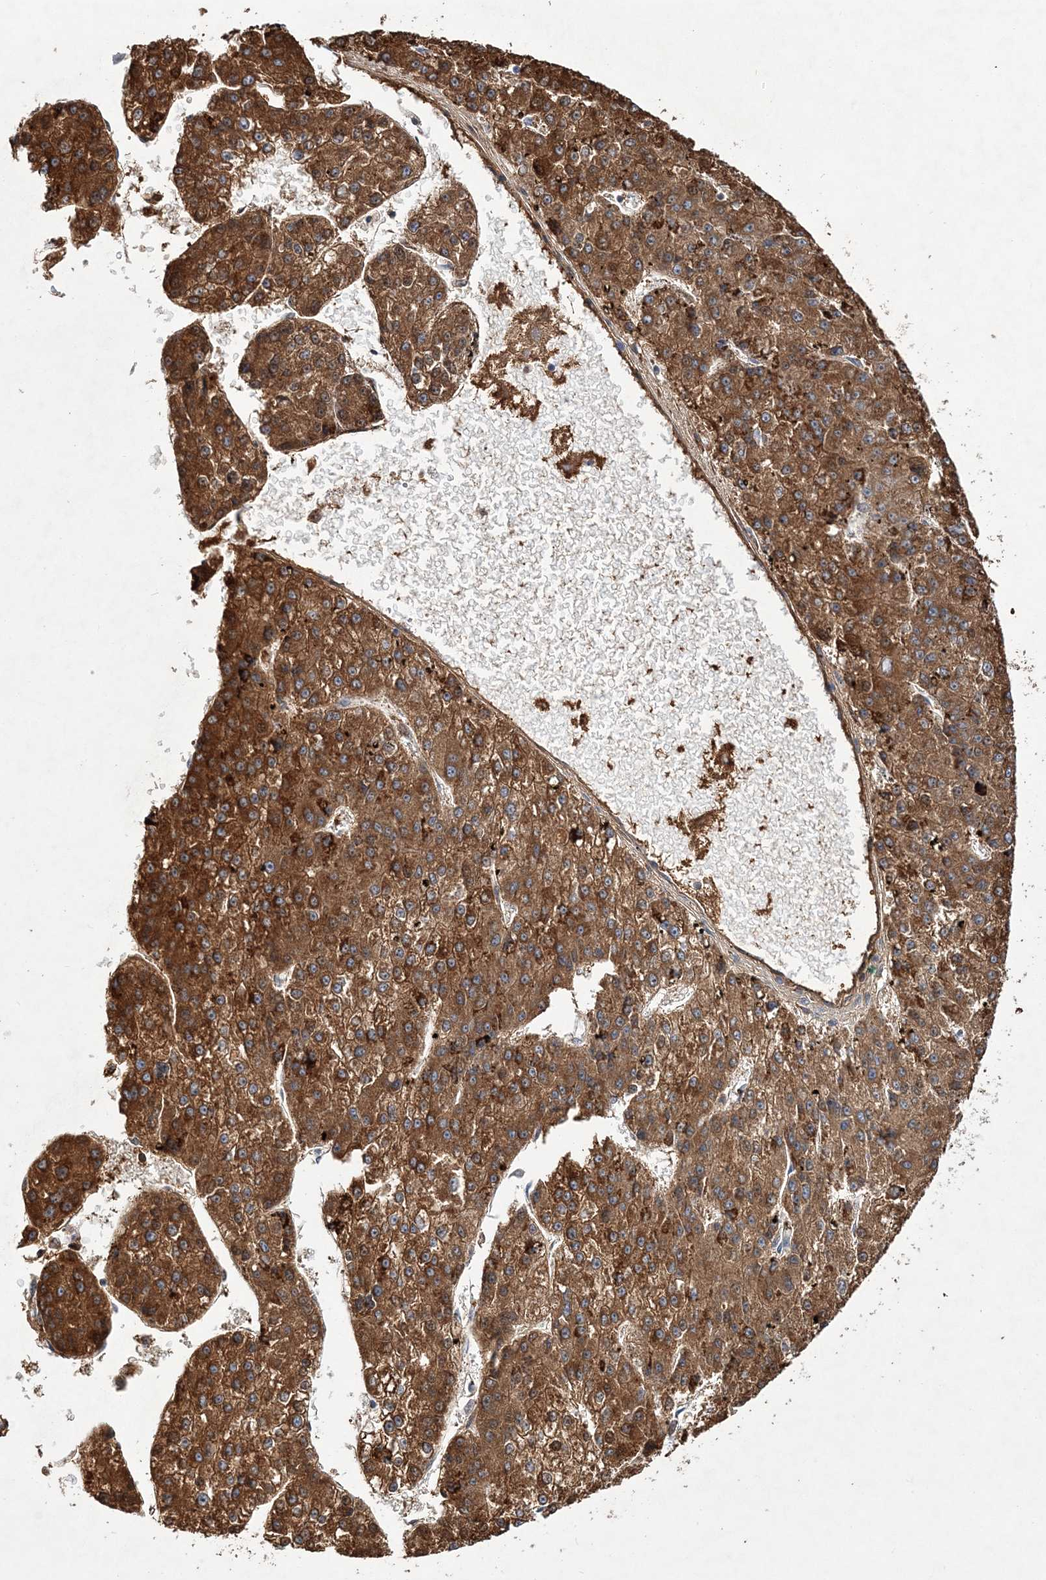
{"staining": {"intensity": "strong", "quantity": ">75%", "location": "cytoplasmic/membranous"}, "tissue": "liver cancer", "cell_type": "Tumor cells", "image_type": "cancer", "snomed": [{"axis": "morphology", "description": "Carcinoma, Hepatocellular, NOS"}, {"axis": "topography", "description": "Liver"}], "caption": "Immunohistochemical staining of human liver cancer (hepatocellular carcinoma) reveals high levels of strong cytoplasmic/membranous protein staining in about >75% of tumor cells. The protein of interest is shown in brown color, while the nuclei are stained blue.", "gene": "ANO1", "patient": {"sex": "female", "age": 73}}